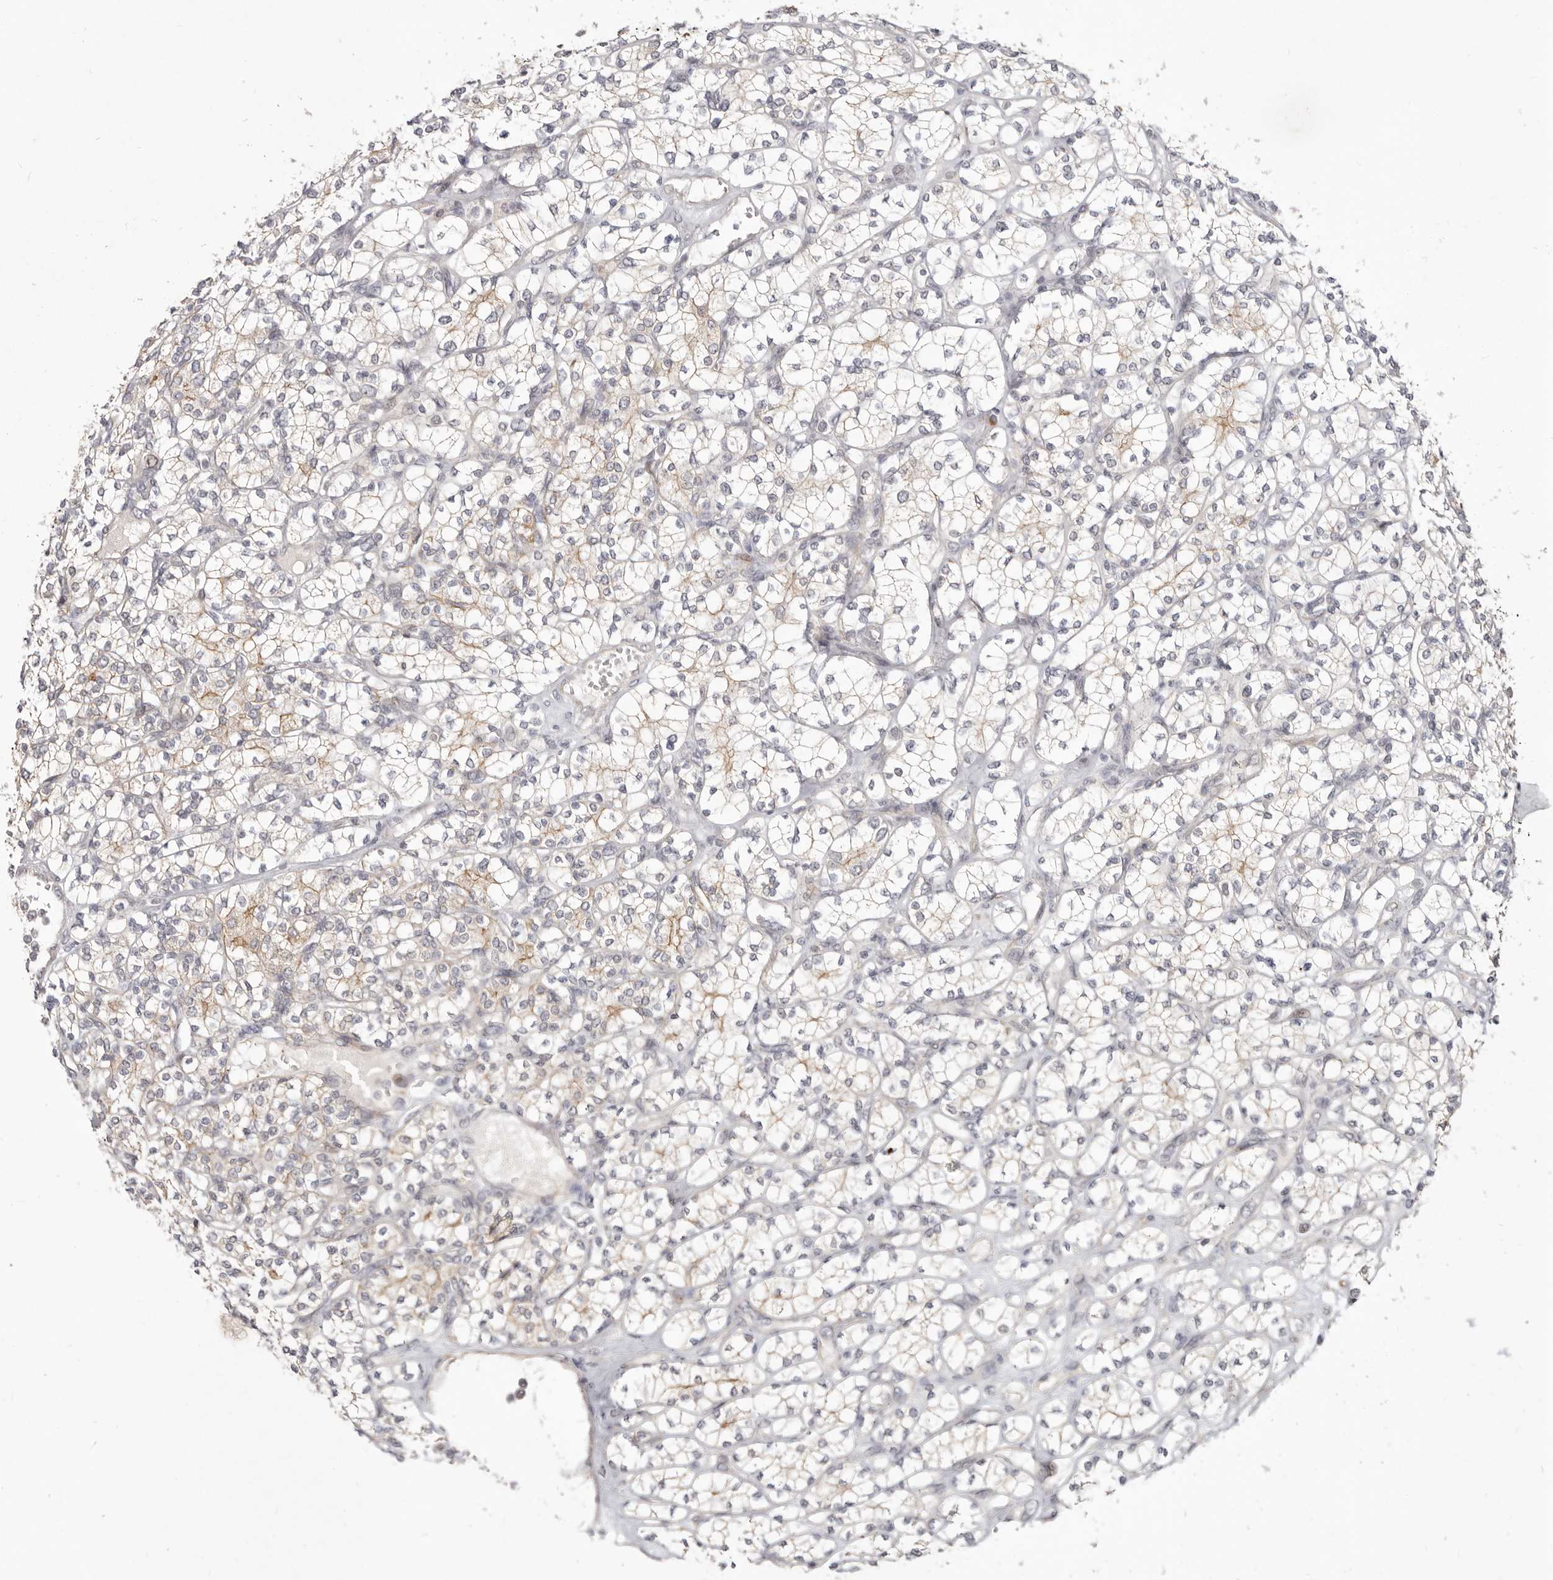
{"staining": {"intensity": "weak", "quantity": "25%-75%", "location": "cytoplasmic/membranous"}, "tissue": "renal cancer", "cell_type": "Tumor cells", "image_type": "cancer", "snomed": [{"axis": "morphology", "description": "Adenocarcinoma, NOS"}, {"axis": "topography", "description": "Kidney"}], "caption": "Protein analysis of renal adenocarcinoma tissue exhibits weak cytoplasmic/membranous staining in approximately 25%-75% of tumor cells. (brown staining indicates protein expression, while blue staining denotes nuclei).", "gene": "SZT2", "patient": {"sex": "male", "age": 77}}